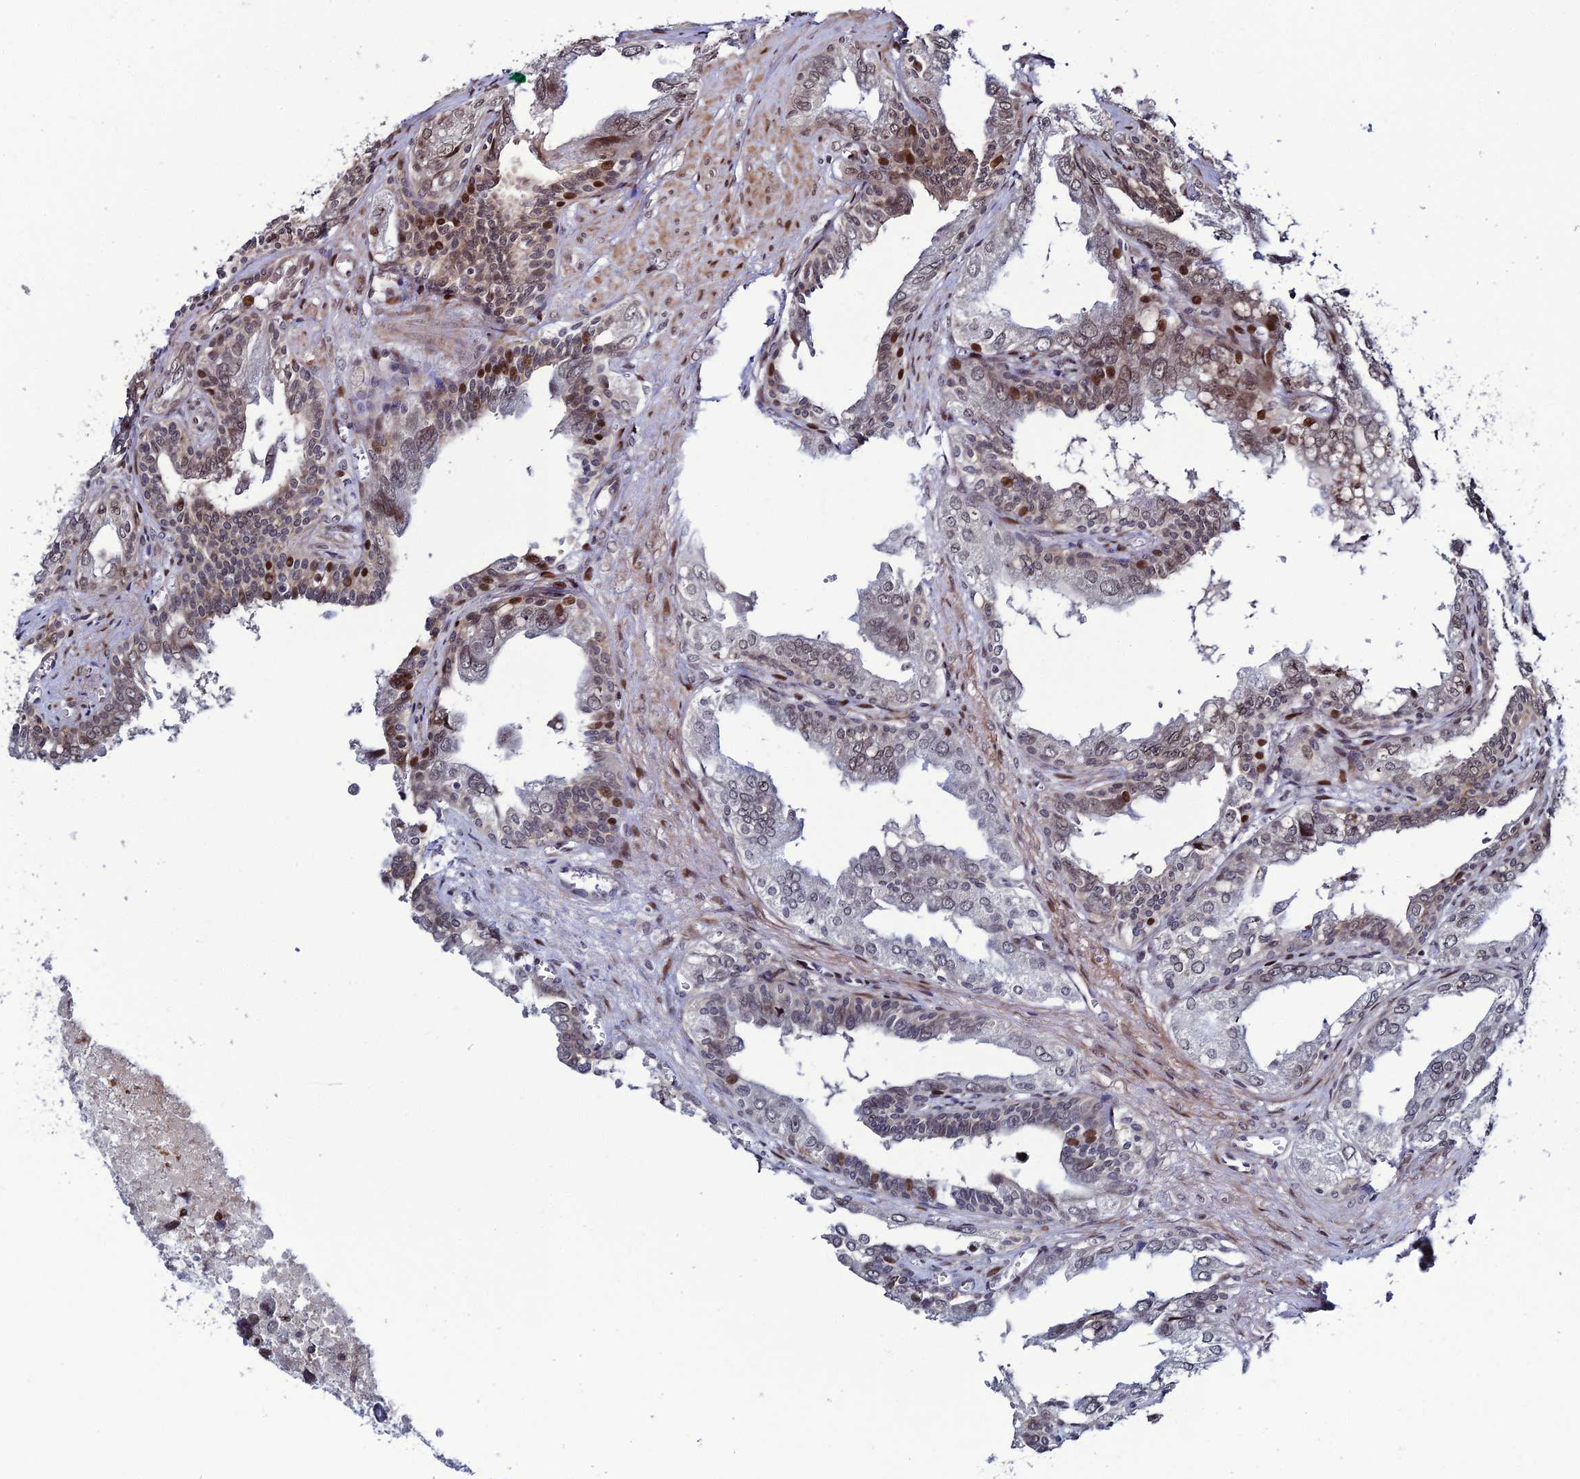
{"staining": {"intensity": "strong", "quantity": "<25%", "location": "nuclear"}, "tissue": "seminal vesicle", "cell_type": "Glandular cells", "image_type": "normal", "snomed": [{"axis": "morphology", "description": "Normal tissue, NOS"}, {"axis": "topography", "description": "Seminal veicle"}], "caption": "This micrograph shows immunohistochemistry staining of normal human seminal vesicle, with medium strong nuclear expression in about <25% of glandular cells.", "gene": "ZNF668", "patient": {"sex": "male", "age": 67}}